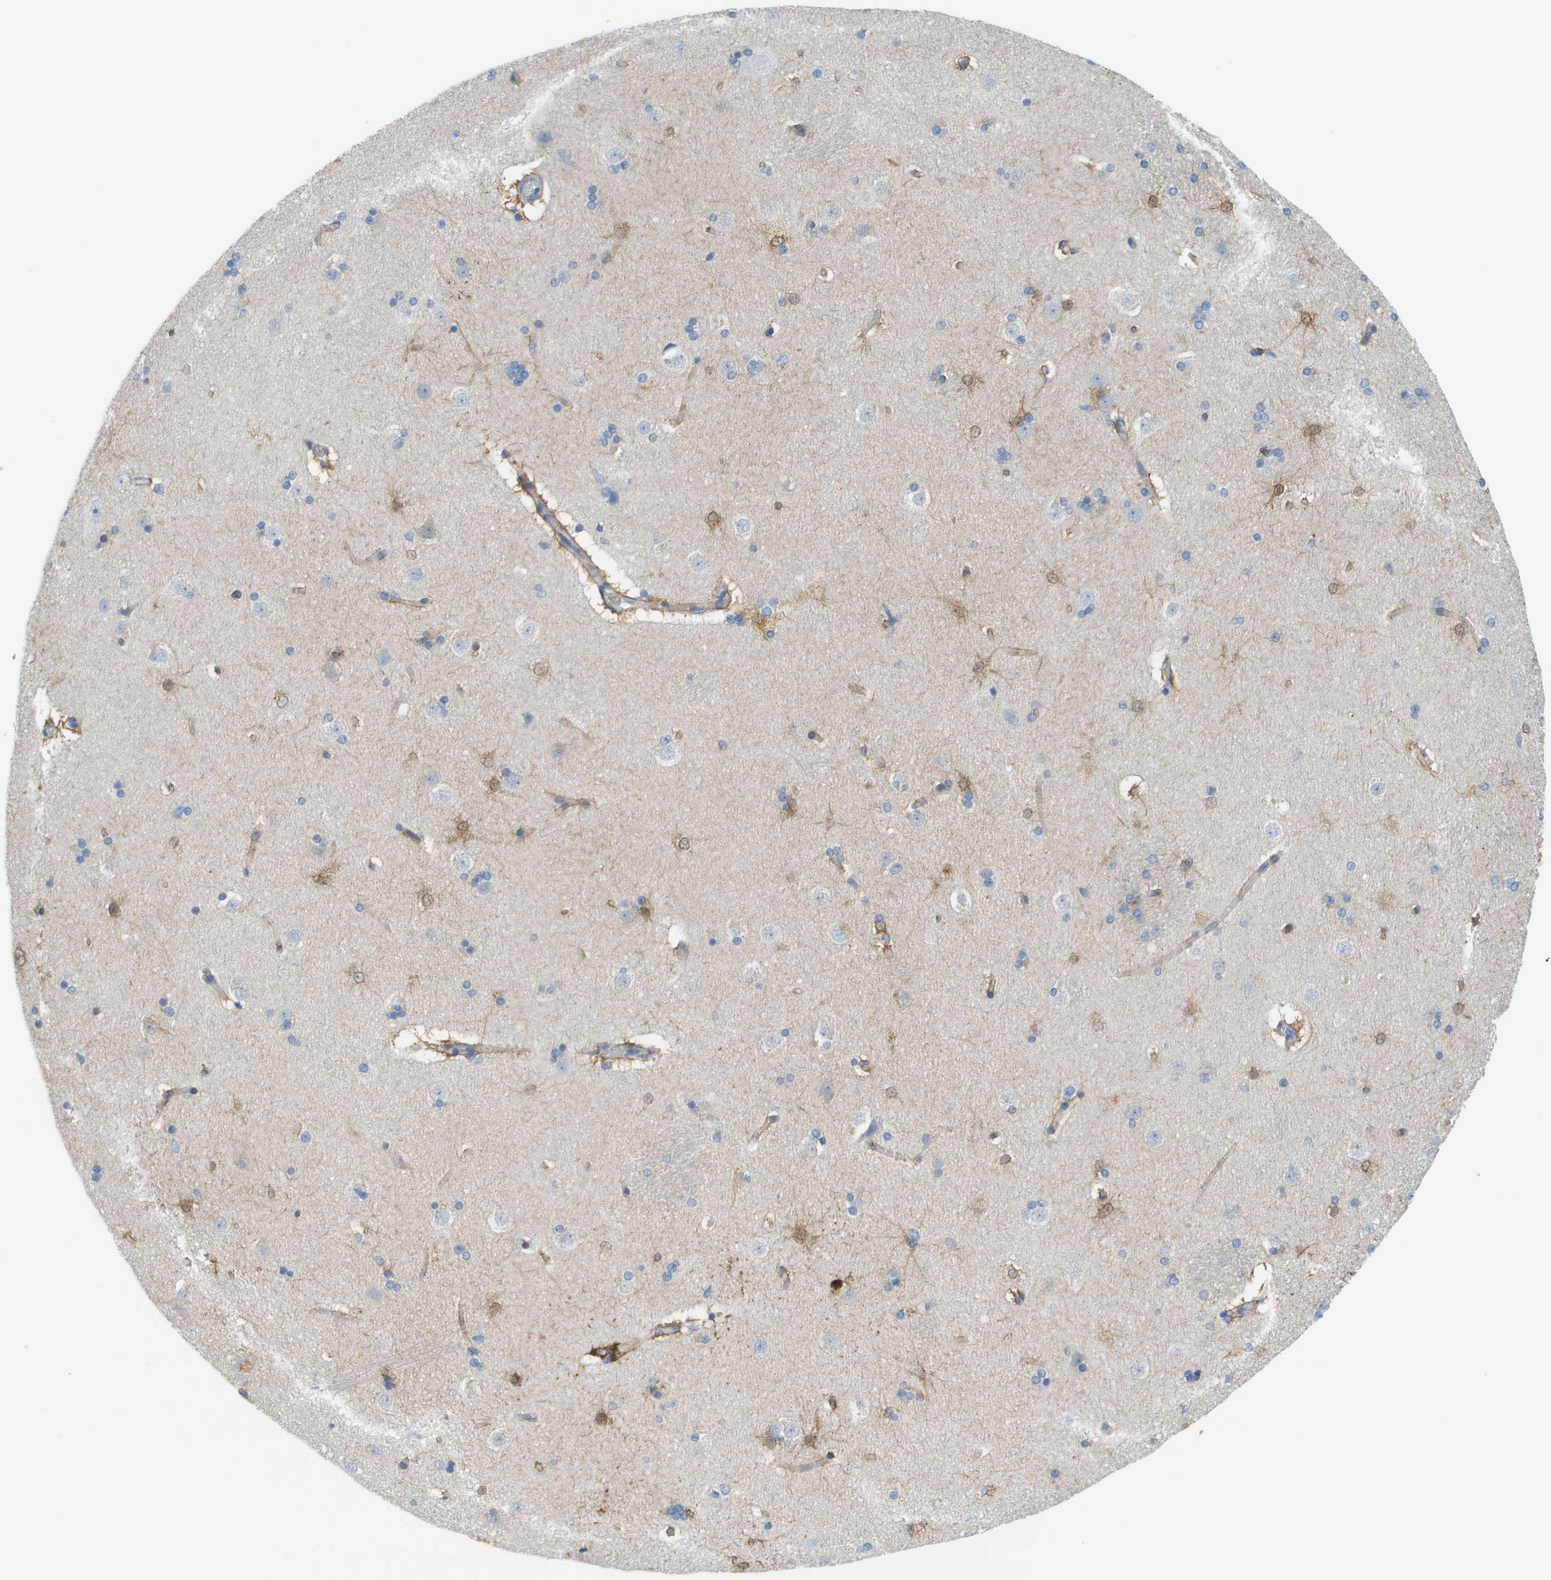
{"staining": {"intensity": "negative", "quantity": "none", "location": "none"}, "tissue": "caudate", "cell_type": "Glial cells", "image_type": "normal", "snomed": [{"axis": "morphology", "description": "Normal tissue, NOS"}, {"axis": "topography", "description": "Lateral ventricle wall"}], "caption": "The image shows no significant positivity in glial cells of caudate.", "gene": "CUL9", "patient": {"sex": "female", "age": 19}}